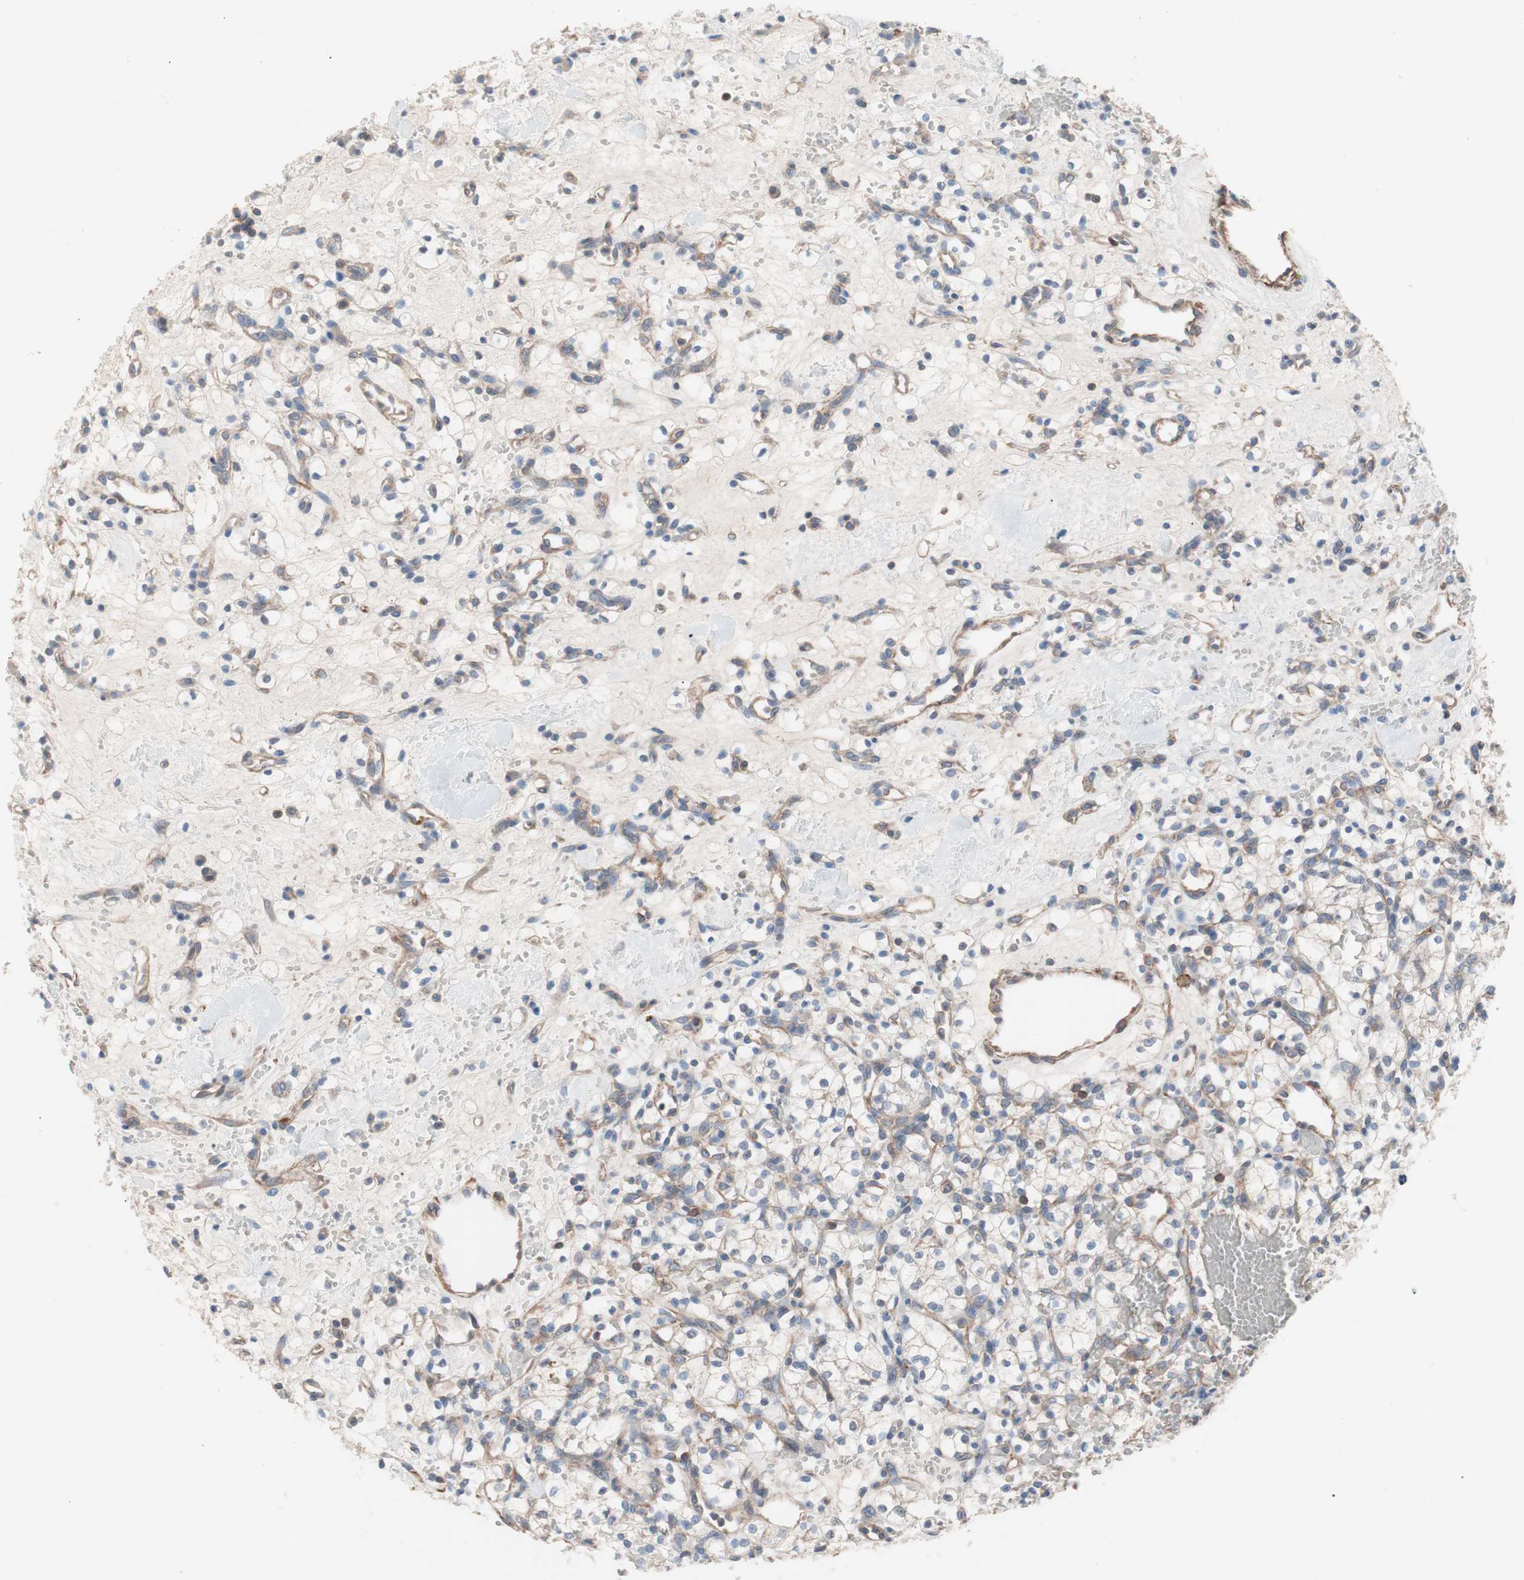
{"staining": {"intensity": "weak", "quantity": "25%-75%", "location": "cytoplasmic/membranous"}, "tissue": "renal cancer", "cell_type": "Tumor cells", "image_type": "cancer", "snomed": [{"axis": "morphology", "description": "Adenocarcinoma, NOS"}, {"axis": "topography", "description": "Kidney"}], "caption": "IHC (DAB (3,3'-diaminobenzidine)) staining of human adenocarcinoma (renal) reveals weak cytoplasmic/membranous protein positivity in approximately 25%-75% of tumor cells.", "gene": "GPR160", "patient": {"sex": "female", "age": 60}}